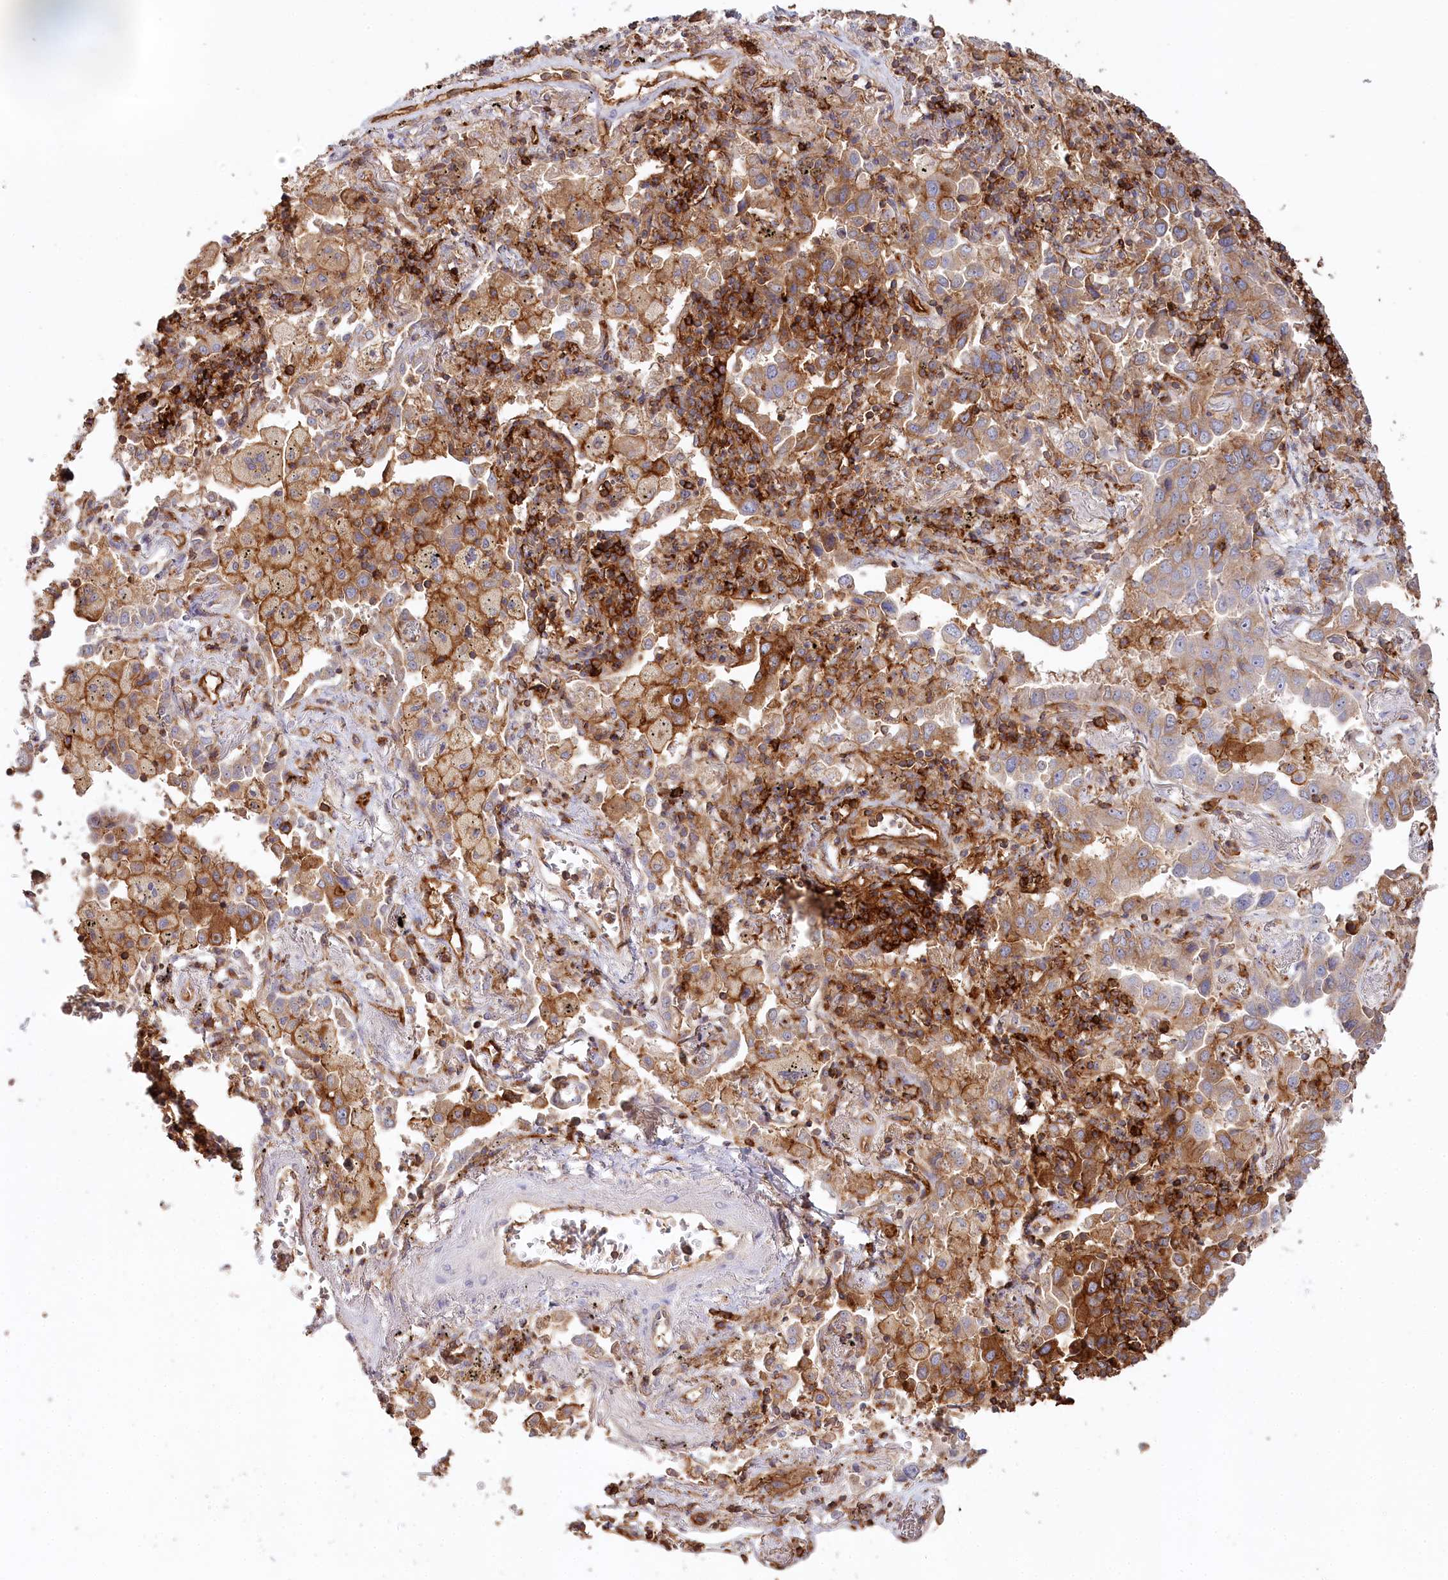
{"staining": {"intensity": "moderate", "quantity": "25%-75%", "location": "cytoplasmic/membranous"}, "tissue": "lung cancer", "cell_type": "Tumor cells", "image_type": "cancer", "snomed": [{"axis": "morphology", "description": "Adenocarcinoma, NOS"}, {"axis": "topography", "description": "Lung"}], "caption": "Tumor cells reveal medium levels of moderate cytoplasmic/membranous expression in about 25%-75% of cells in adenocarcinoma (lung). The staining is performed using DAB (3,3'-diaminobenzidine) brown chromogen to label protein expression. The nuclei are counter-stained blue using hematoxylin.", "gene": "RBP5", "patient": {"sex": "male", "age": 67}}